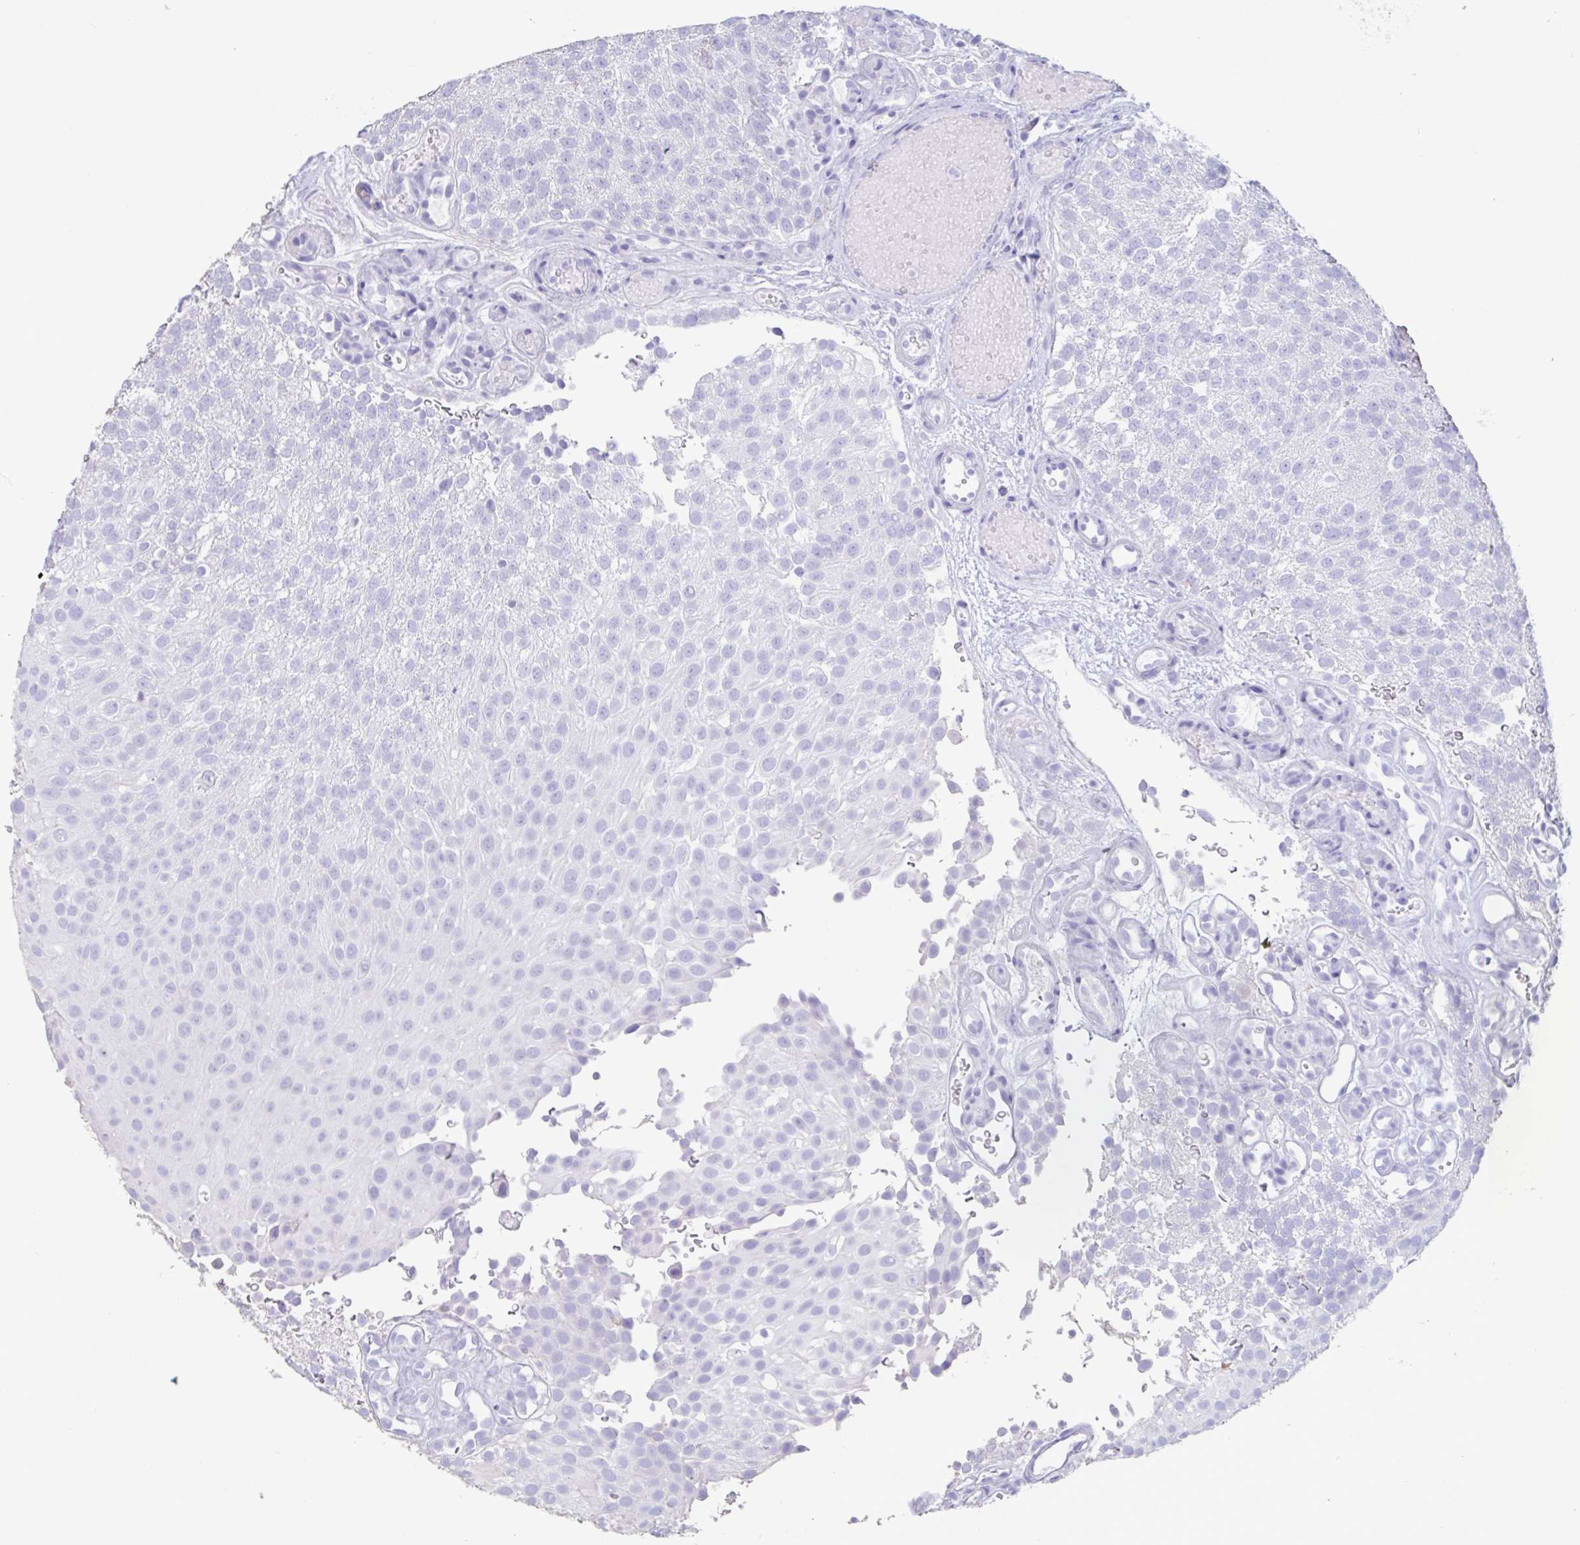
{"staining": {"intensity": "negative", "quantity": "none", "location": "none"}, "tissue": "urothelial cancer", "cell_type": "Tumor cells", "image_type": "cancer", "snomed": [{"axis": "morphology", "description": "Urothelial carcinoma, Low grade"}, {"axis": "topography", "description": "Urinary bladder"}], "caption": "This is an immunohistochemistry histopathology image of human urothelial carcinoma (low-grade). There is no positivity in tumor cells.", "gene": "TNNC1", "patient": {"sex": "male", "age": 78}}